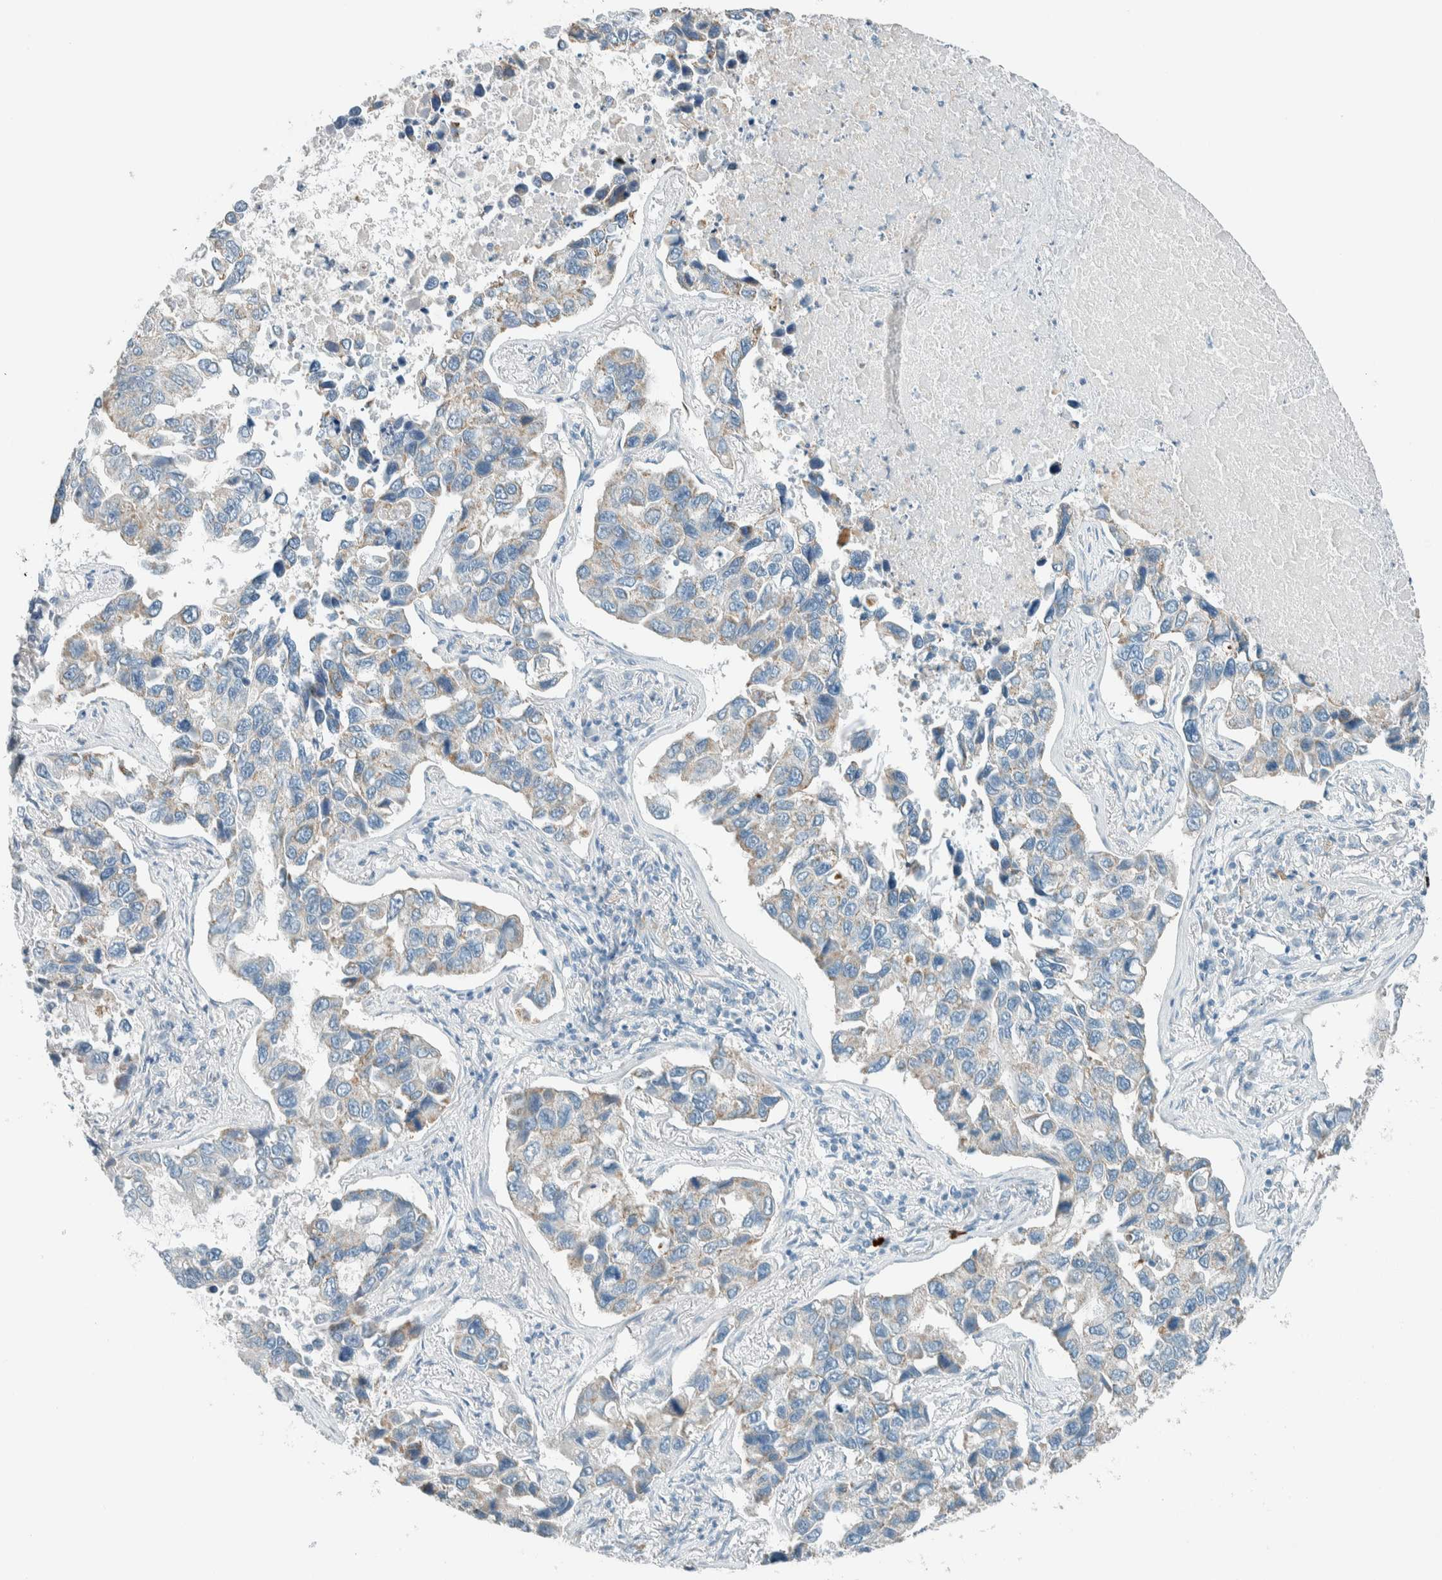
{"staining": {"intensity": "weak", "quantity": "25%-75%", "location": "cytoplasmic/membranous"}, "tissue": "lung cancer", "cell_type": "Tumor cells", "image_type": "cancer", "snomed": [{"axis": "morphology", "description": "Adenocarcinoma, NOS"}, {"axis": "topography", "description": "Lung"}], "caption": "A high-resolution micrograph shows immunohistochemistry staining of lung cancer, which displays weak cytoplasmic/membranous positivity in approximately 25%-75% of tumor cells.", "gene": "SLFN12", "patient": {"sex": "male", "age": 64}}